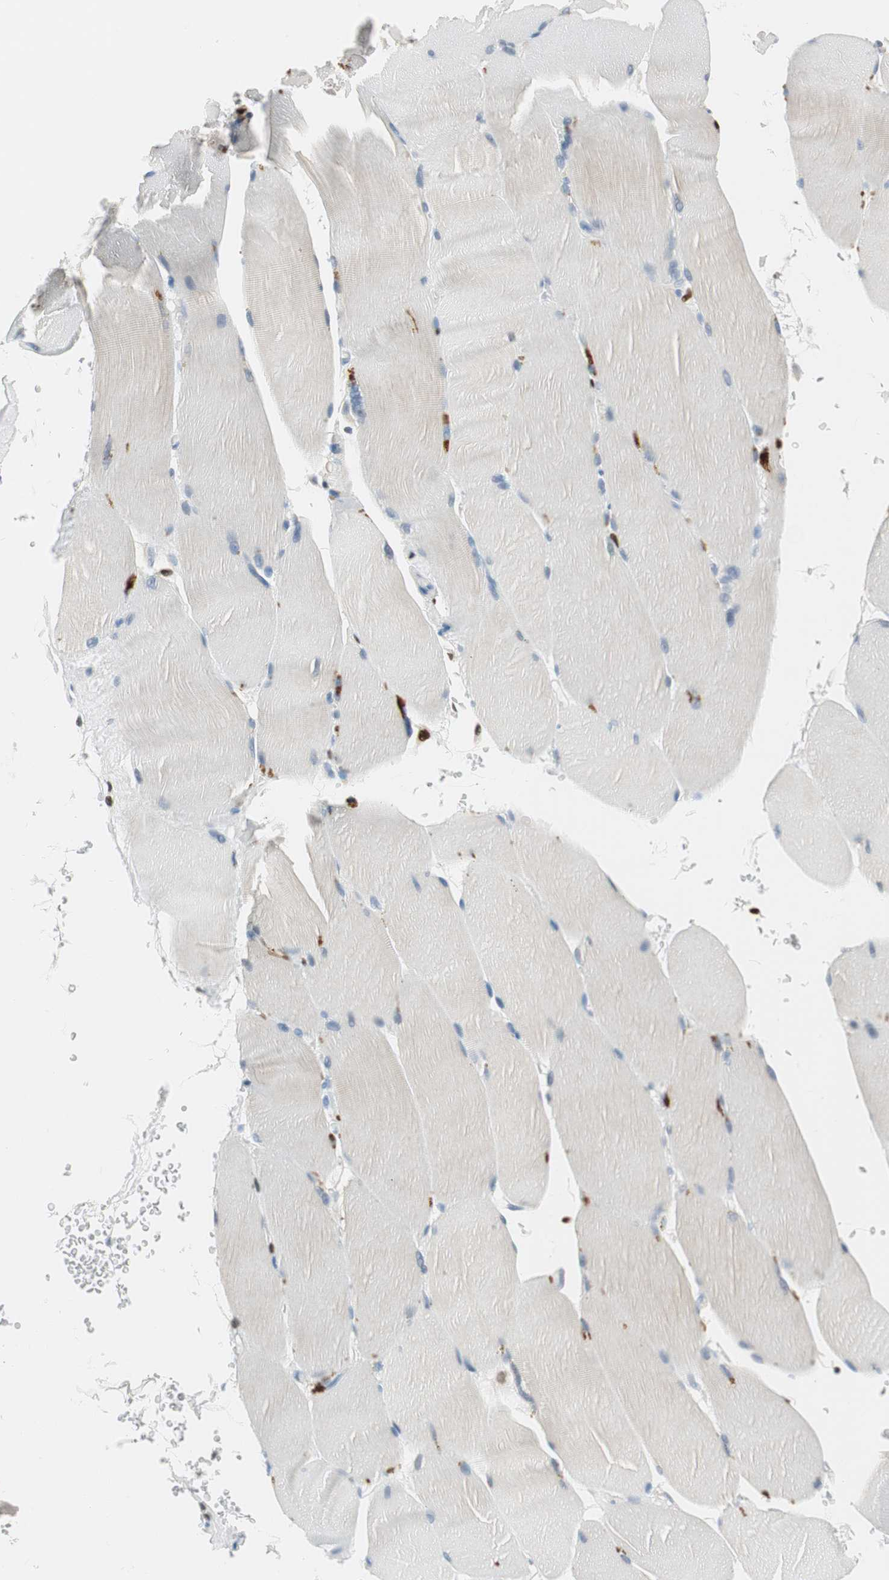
{"staining": {"intensity": "negative", "quantity": "none", "location": "none"}, "tissue": "skeletal muscle", "cell_type": "Myocytes", "image_type": "normal", "snomed": [{"axis": "morphology", "description": "Normal tissue, NOS"}, {"axis": "topography", "description": "Skin"}, {"axis": "topography", "description": "Skeletal muscle"}], "caption": "This image is of normal skeletal muscle stained with immunohistochemistry (IHC) to label a protein in brown with the nuclei are counter-stained blue. There is no staining in myocytes. (Stains: DAB (3,3'-diaminobenzidine) immunohistochemistry (IHC) with hematoxylin counter stain, Microscopy: brightfield microscopy at high magnification).", "gene": "EZH2", "patient": {"sex": "male", "age": 83}}